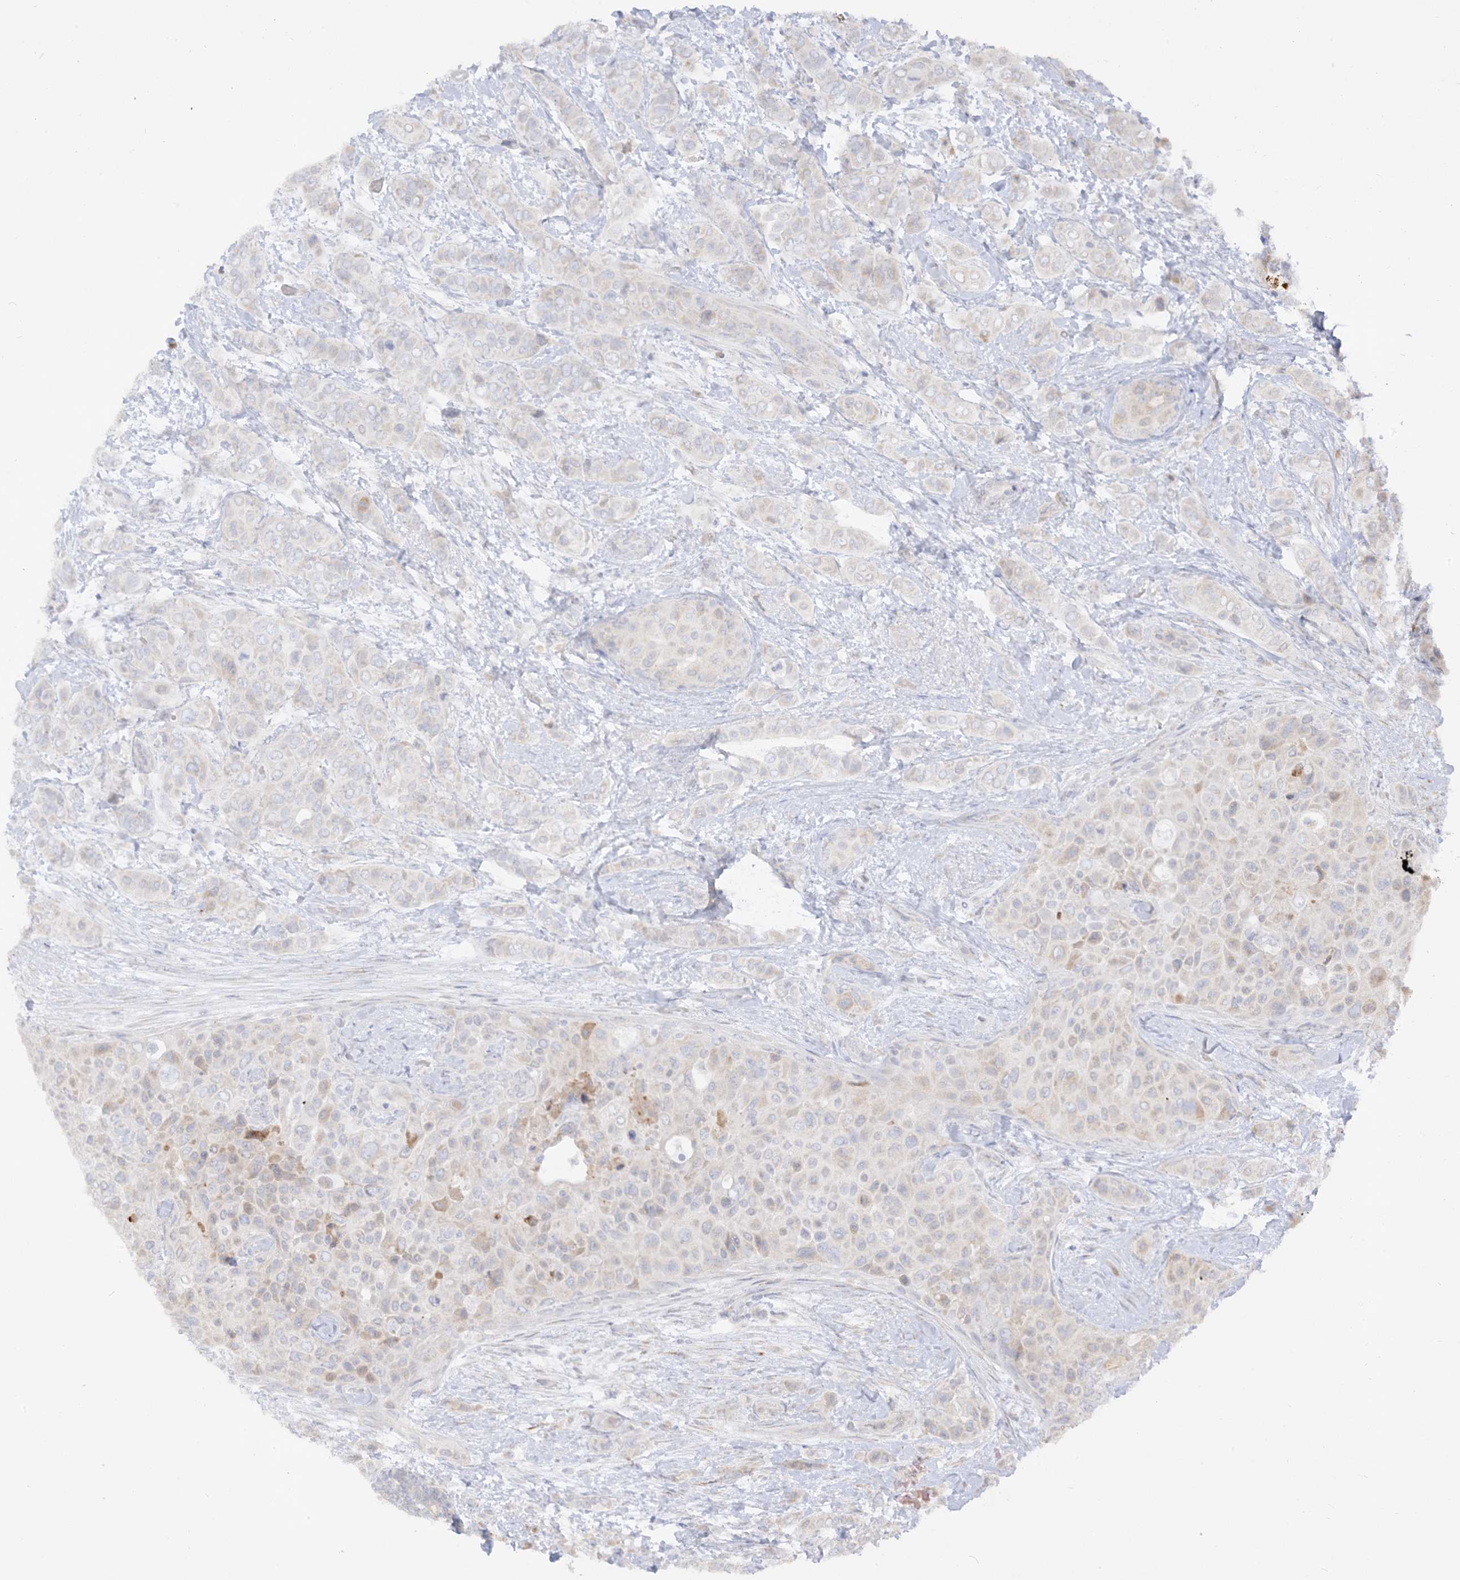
{"staining": {"intensity": "negative", "quantity": "none", "location": "none"}, "tissue": "breast cancer", "cell_type": "Tumor cells", "image_type": "cancer", "snomed": [{"axis": "morphology", "description": "Lobular carcinoma"}, {"axis": "topography", "description": "Breast"}], "caption": "Tumor cells are negative for protein expression in human breast cancer. Nuclei are stained in blue.", "gene": "LOXL3", "patient": {"sex": "female", "age": 51}}